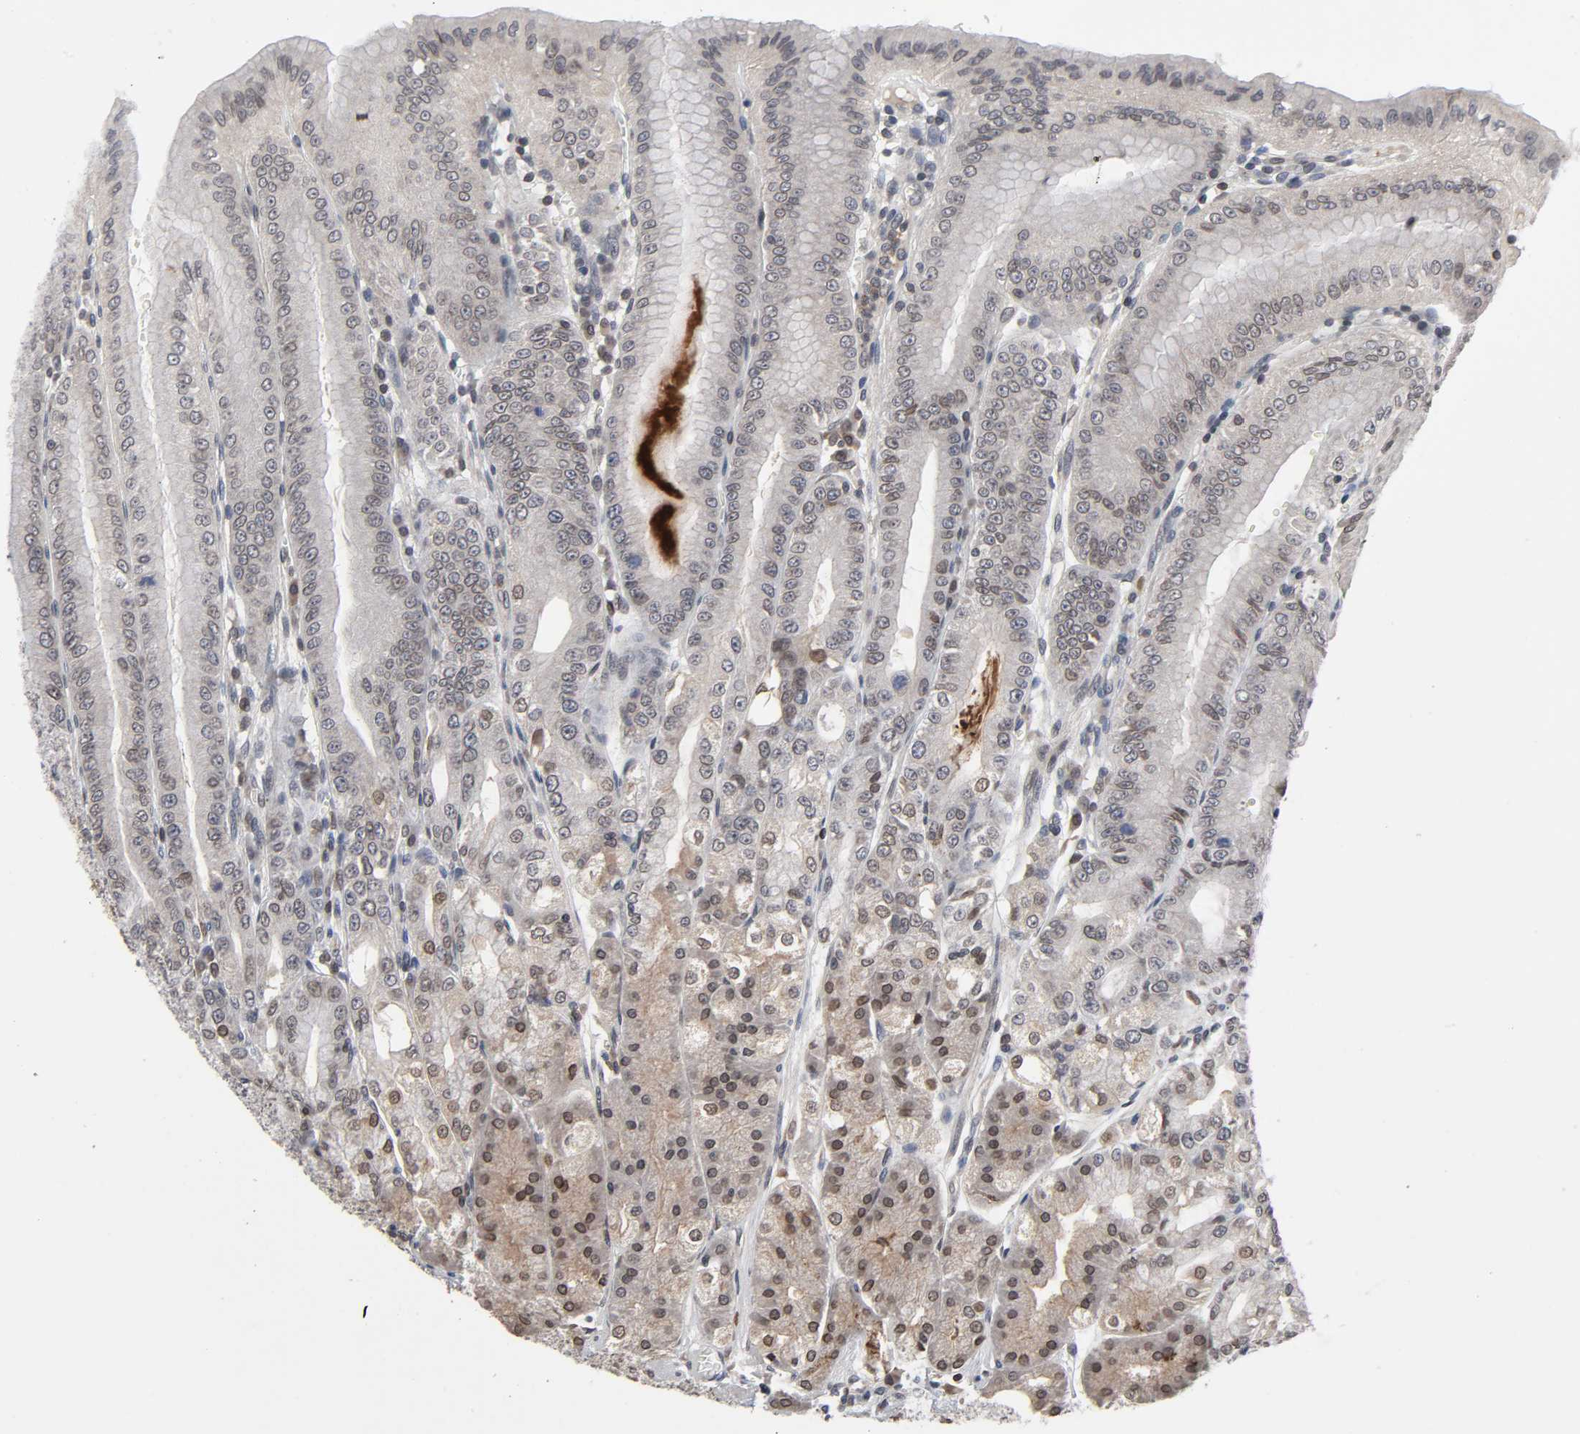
{"staining": {"intensity": "moderate", "quantity": ">75%", "location": "cytoplasmic/membranous,nuclear"}, "tissue": "stomach", "cell_type": "Glandular cells", "image_type": "normal", "snomed": [{"axis": "morphology", "description": "Normal tissue, NOS"}, {"axis": "topography", "description": "Stomach, lower"}], "caption": "This image demonstrates immunohistochemistry (IHC) staining of unremarkable human stomach, with medium moderate cytoplasmic/membranous,nuclear positivity in approximately >75% of glandular cells.", "gene": "CCDC175", "patient": {"sex": "male", "age": 71}}